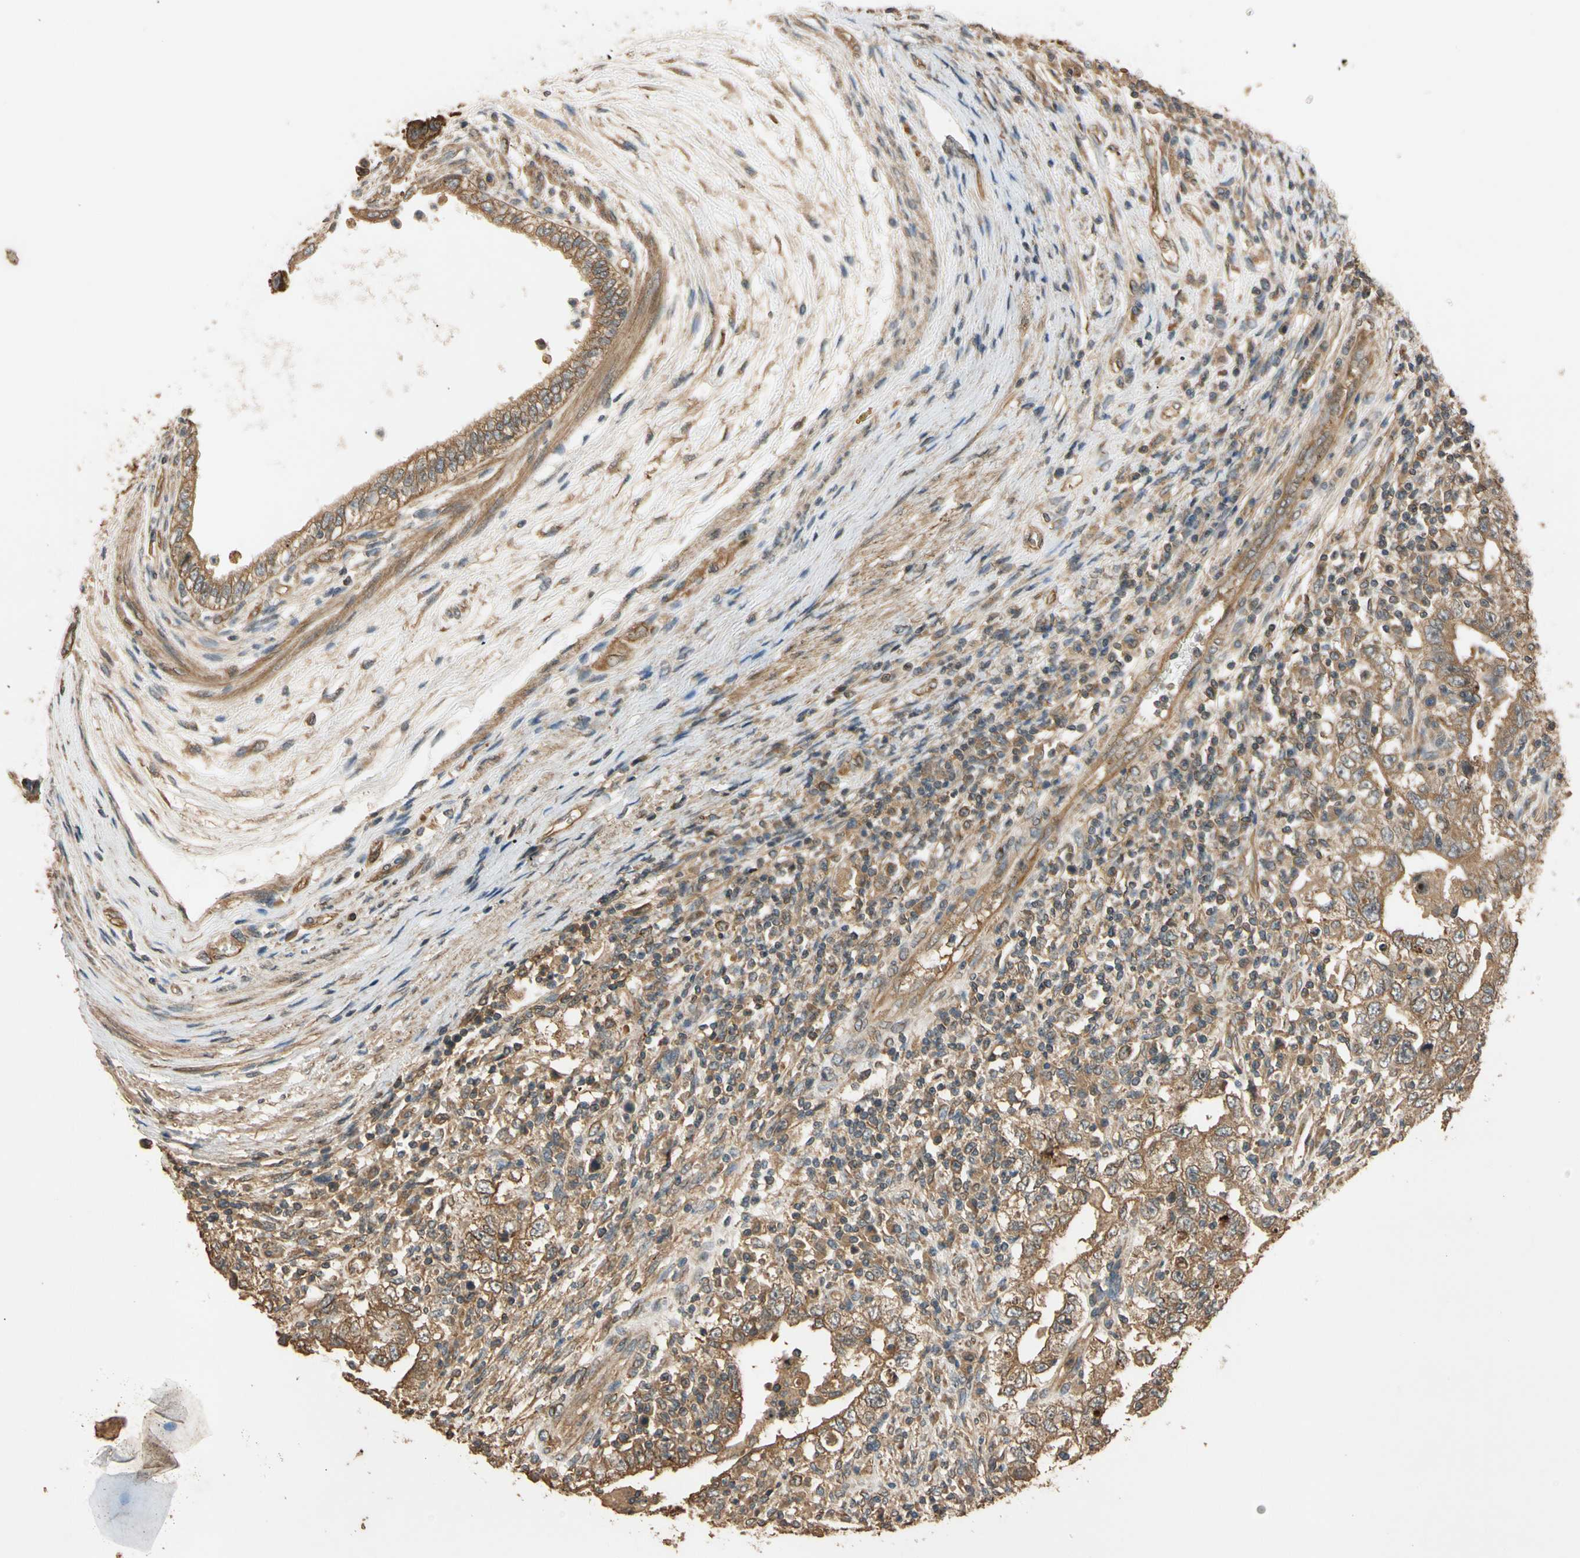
{"staining": {"intensity": "moderate", "quantity": ">75%", "location": "cytoplasmic/membranous"}, "tissue": "testis cancer", "cell_type": "Tumor cells", "image_type": "cancer", "snomed": [{"axis": "morphology", "description": "Carcinoma, Embryonal, NOS"}, {"axis": "topography", "description": "Testis"}], "caption": "A brown stain labels moderate cytoplasmic/membranous expression of a protein in testis embryonal carcinoma tumor cells. (Stains: DAB in brown, nuclei in blue, Microscopy: brightfield microscopy at high magnification).", "gene": "MGRN1", "patient": {"sex": "male", "age": 26}}